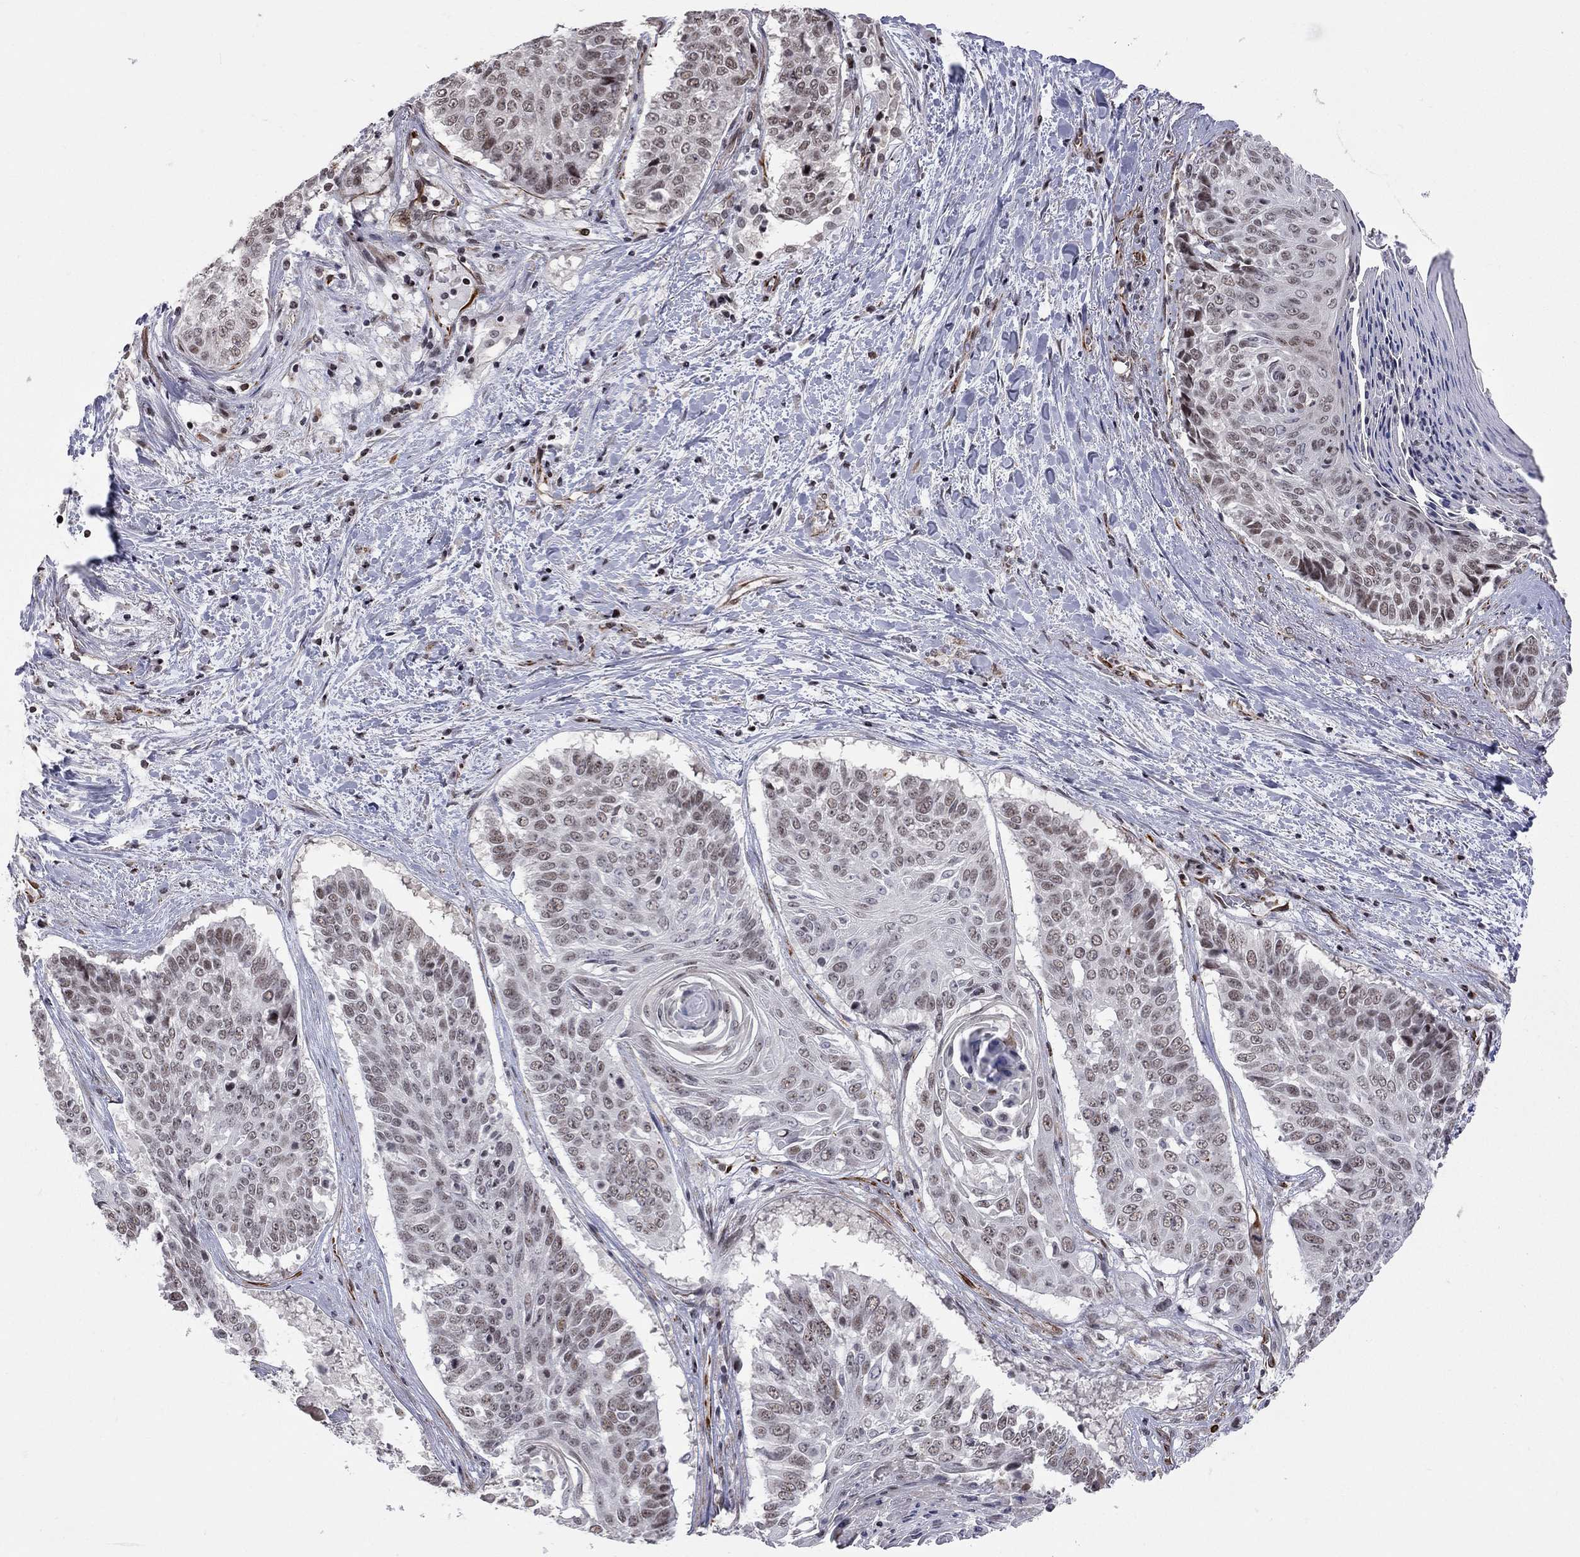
{"staining": {"intensity": "weak", "quantity": "<25%", "location": "nuclear"}, "tissue": "lung cancer", "cell_type": "Tumor cells", "image_type": "cancer", "snomed": [{"axis": "morphology", "description": "Squamous cell carcinoma, NOS"}, {"axis": "topography", "description": "Lung"}], "caption": "Tumor cells are negative for protein expression in human lung cancer (squamous cell carcinoma). (Stains: DAB (3,3'-diaminobenzidine) IHC with hematoxylin counter stain, Microscopy: brightfield microscopy at high magnification).", "gene": "MTNR1B", "patient": {"sex": "male", "age": 64}}